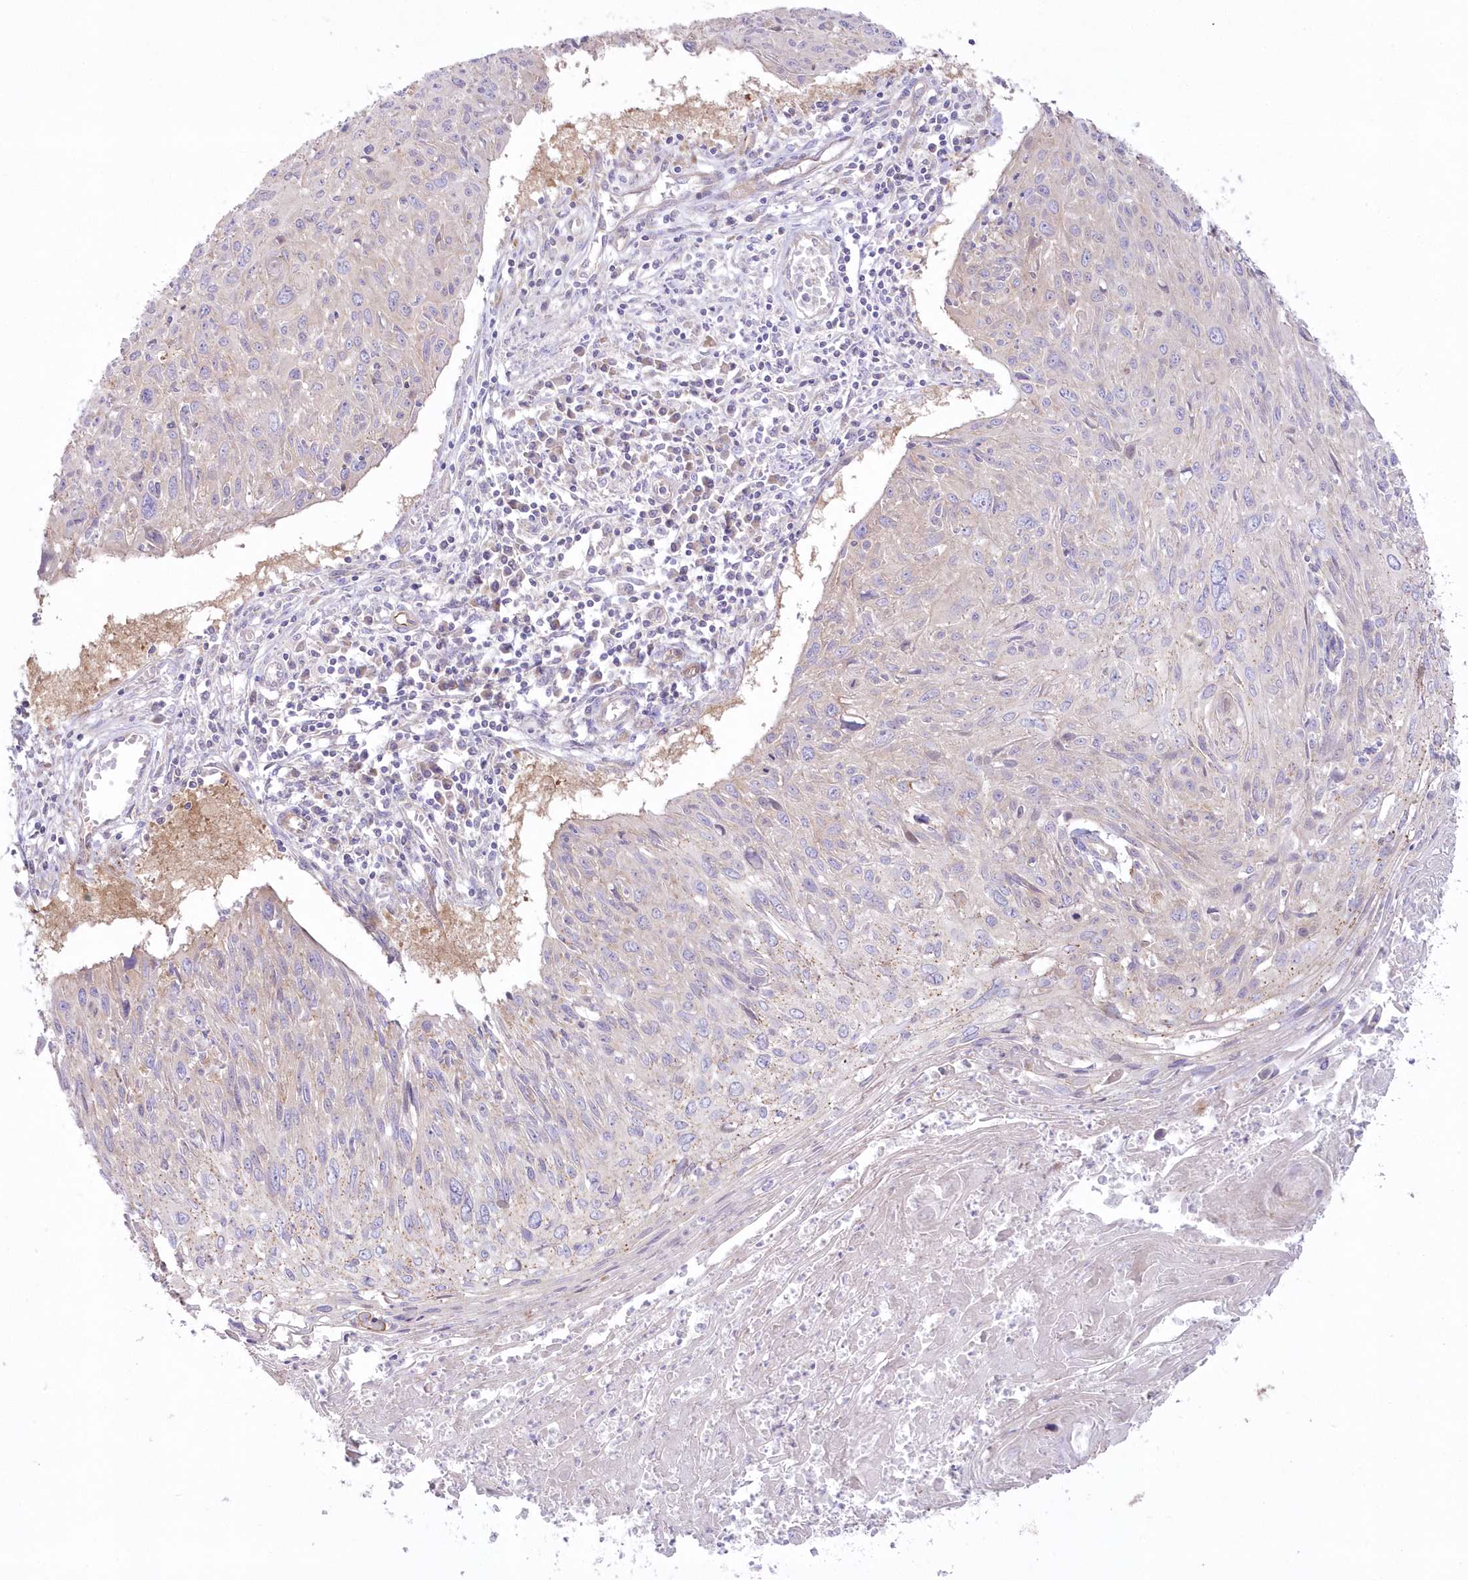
{"staining": {"intensity": "negative", "quantity": "none", "location": "none"}, "tissue": "cervical cancer", "cell_type": "Tumor cells", "image_type": "cancer", "snomed": [{"axis": "morphology", "description": "Squamous cell carcinoma, NOS"}, {"axis": "topography", "description": "Cervix"}], "caption": "A high-resolution micrograph shows IHC staining of cervical cancer, which displays no significant positivity in tumor cells. (Brightfield microscopy of DAB immunohistochemistry at high magnification).", "gene": "ZNF843", "patient": {"sex": "female", "age": 51}}